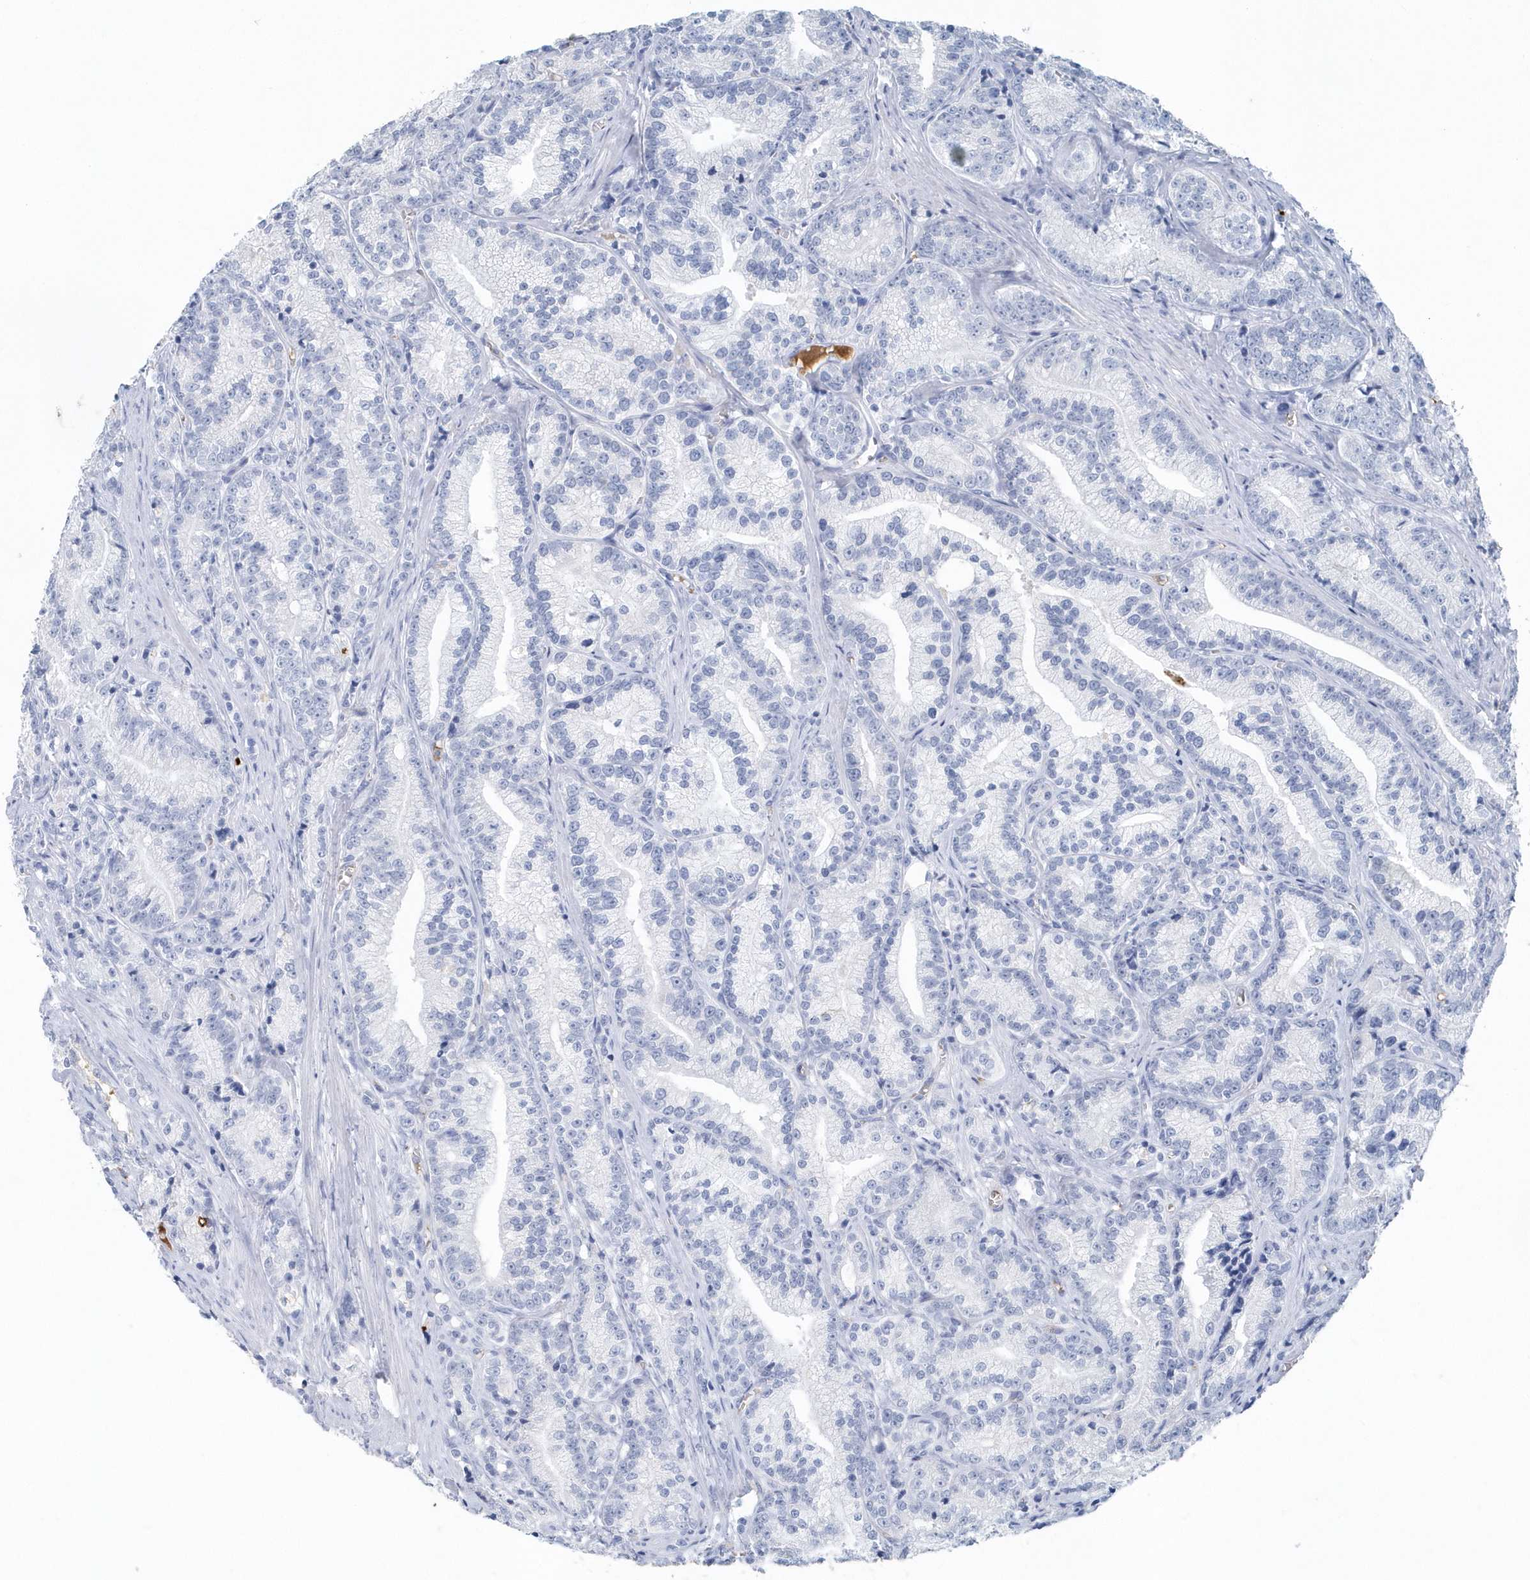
{"staining": {"intensity": "negative", "quantity": "none", "location": "none"}, "tissue": "prostate cancer", "cell_type": "Tumor cells", "image_type": "cancer", "snomed": [{"axis": "morphology", "description": "Adenocarcinoma, Low grade"}, {"axis": "topography", "description": "Prostate"}], "caption": "IHC of human prostate adenocarcinoma (low-grade) shows no positivity in tumor cells.", "gene": "JCHAIN", "patient": {"sex": "male", "age": 89}}